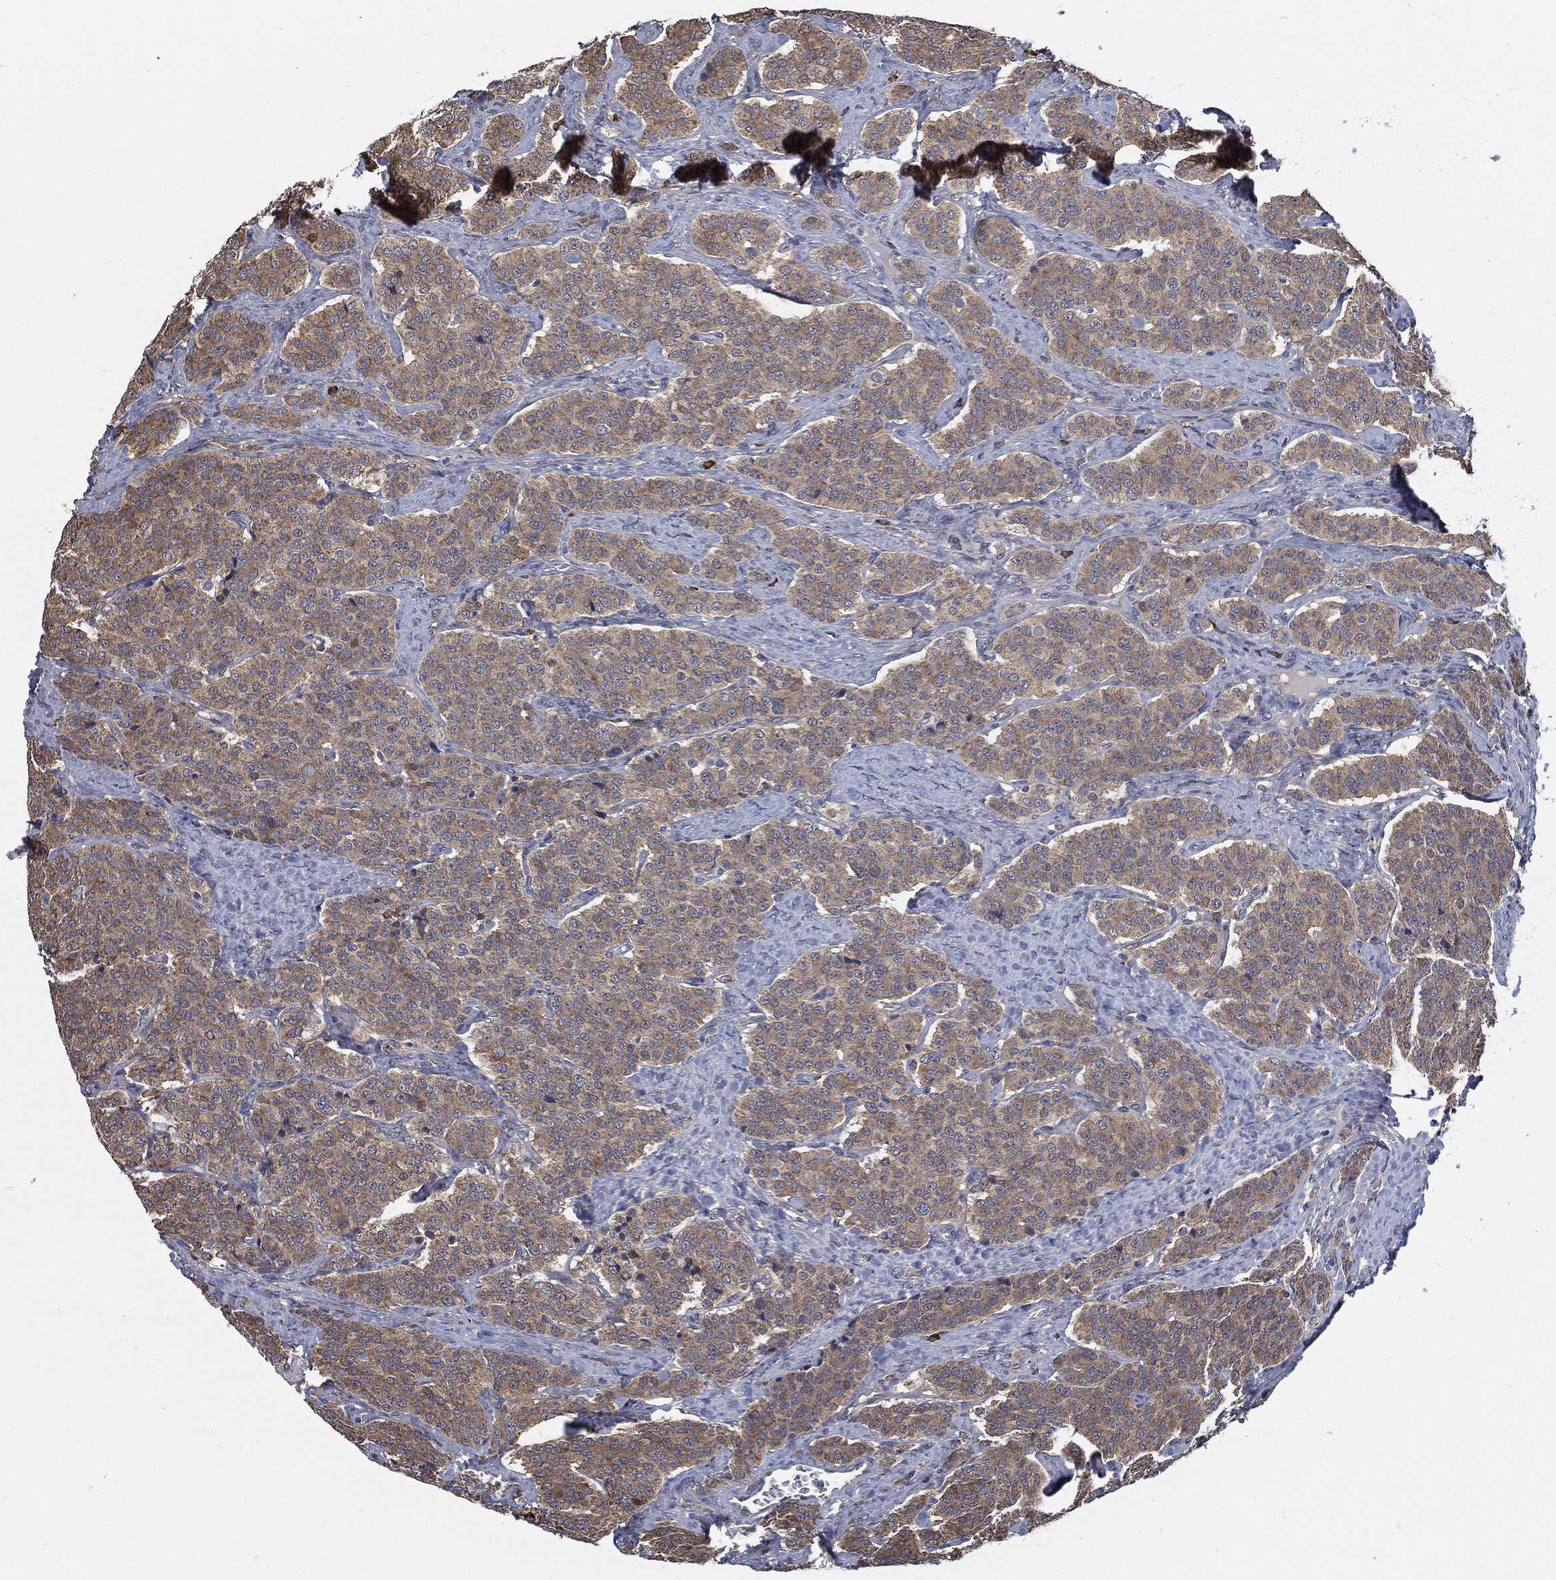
{"staining": {"intensity": "weak", "quantity": ">75%", "location": "cytoplasmic/membranous"}, "tissue": "carcinoid", "cell_type": "Tumor cells", "image_type": "cancer", "snomed": [{"axis": "morphology", "description": "Carcinoid, malignant, NOS"}, {"axis": "topography", "description": "Small intestine"}], "caption": "Human carcinoid stained with a brown dye shows weak cytoplasmic/membranous positive staining in approximately >75% of tumor cells.", "gene": "PRDX4", "patient": {"sex": "female", "age": 58}}